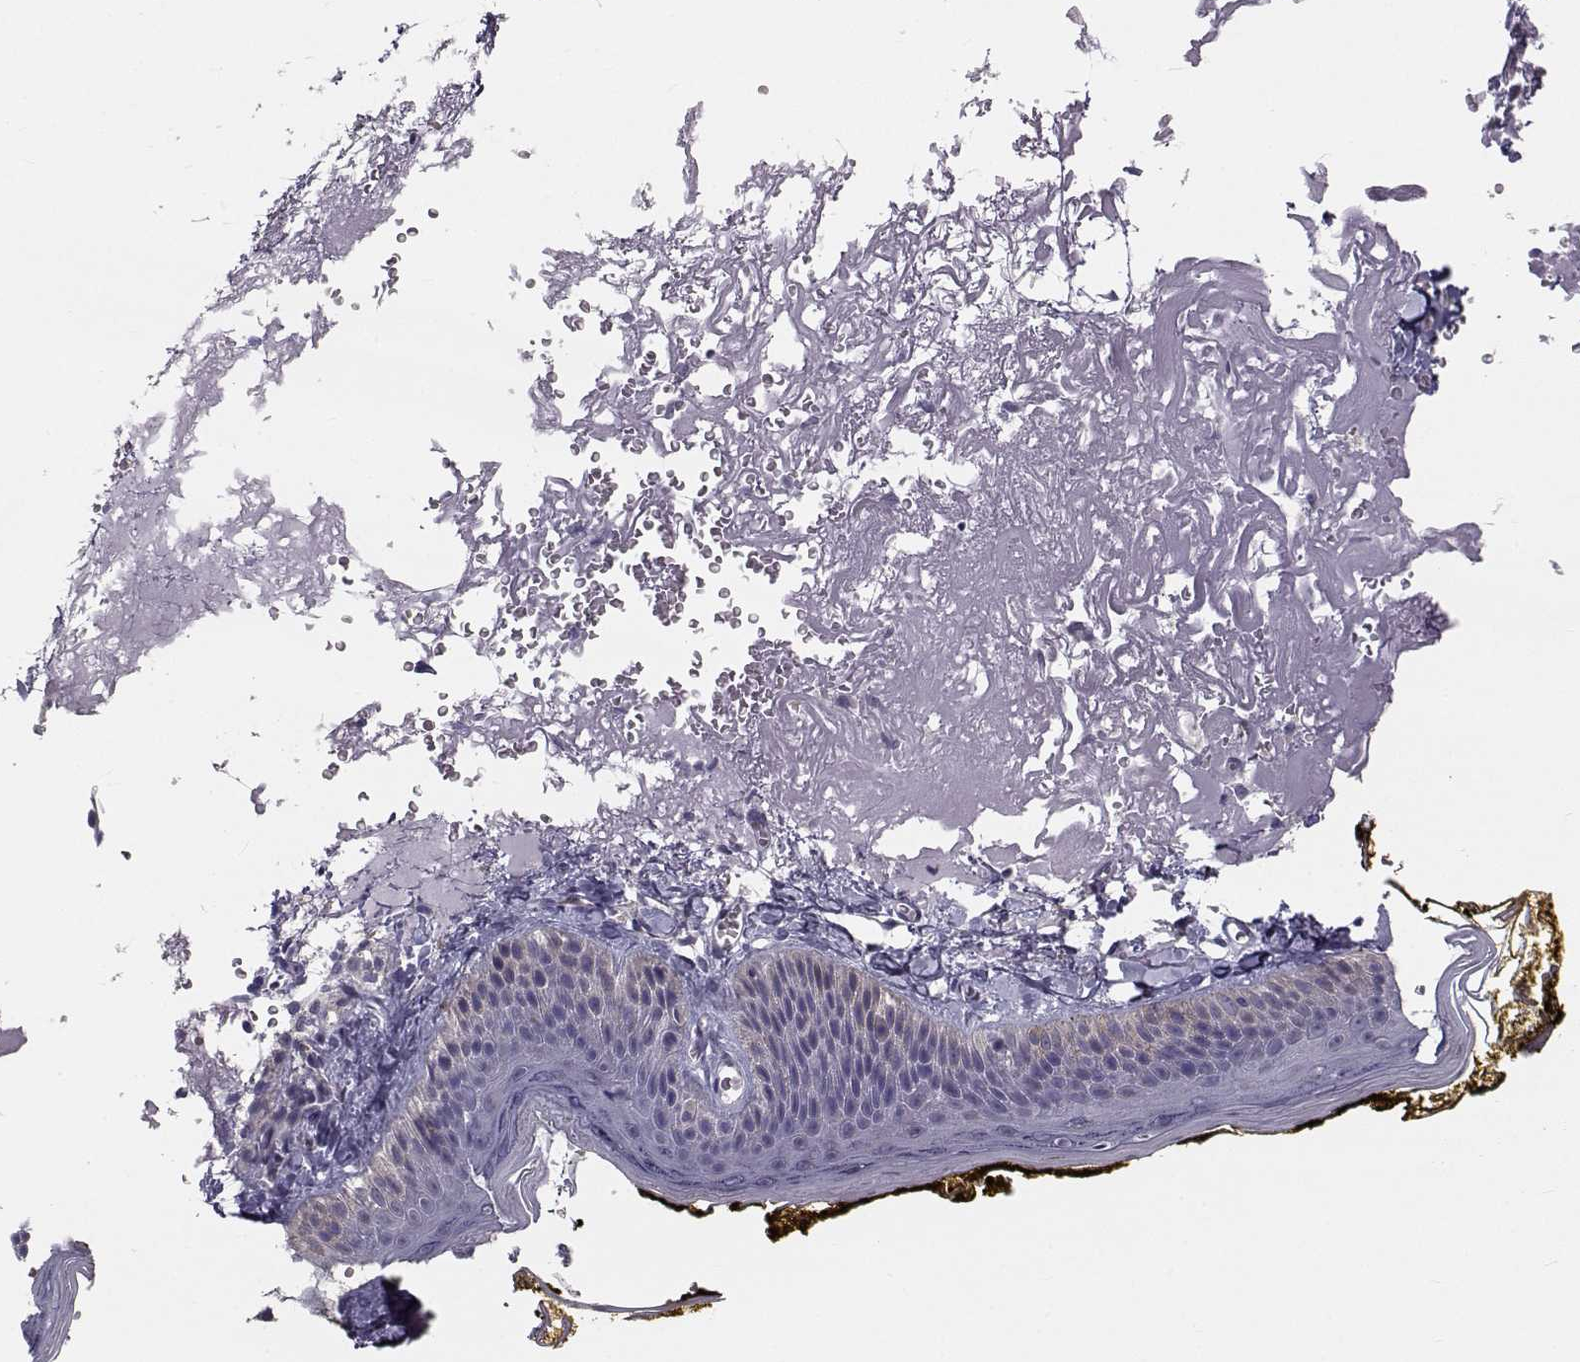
{"staining": {"intensity": "negative", "quantity": "none", "location": "none"}, "tissue": "skin", "cell_type": "Fibroblasts", "image_type": "normal", "snomed": [{"axis": "morphology", "description": "Normal tissue, NOS"}, {"axis": "topography", "description": "Skin"}], "caption": "Protein analysis of benign skin demonstrates no significant expression in fibroblasts. (DAB (3,3'-diaminobenzidine) immunohistochemistry (IHC) with hematoxylin counter stain).", "gene": "ANGPT1", "patient": {"sex": "male", "age": 76}}